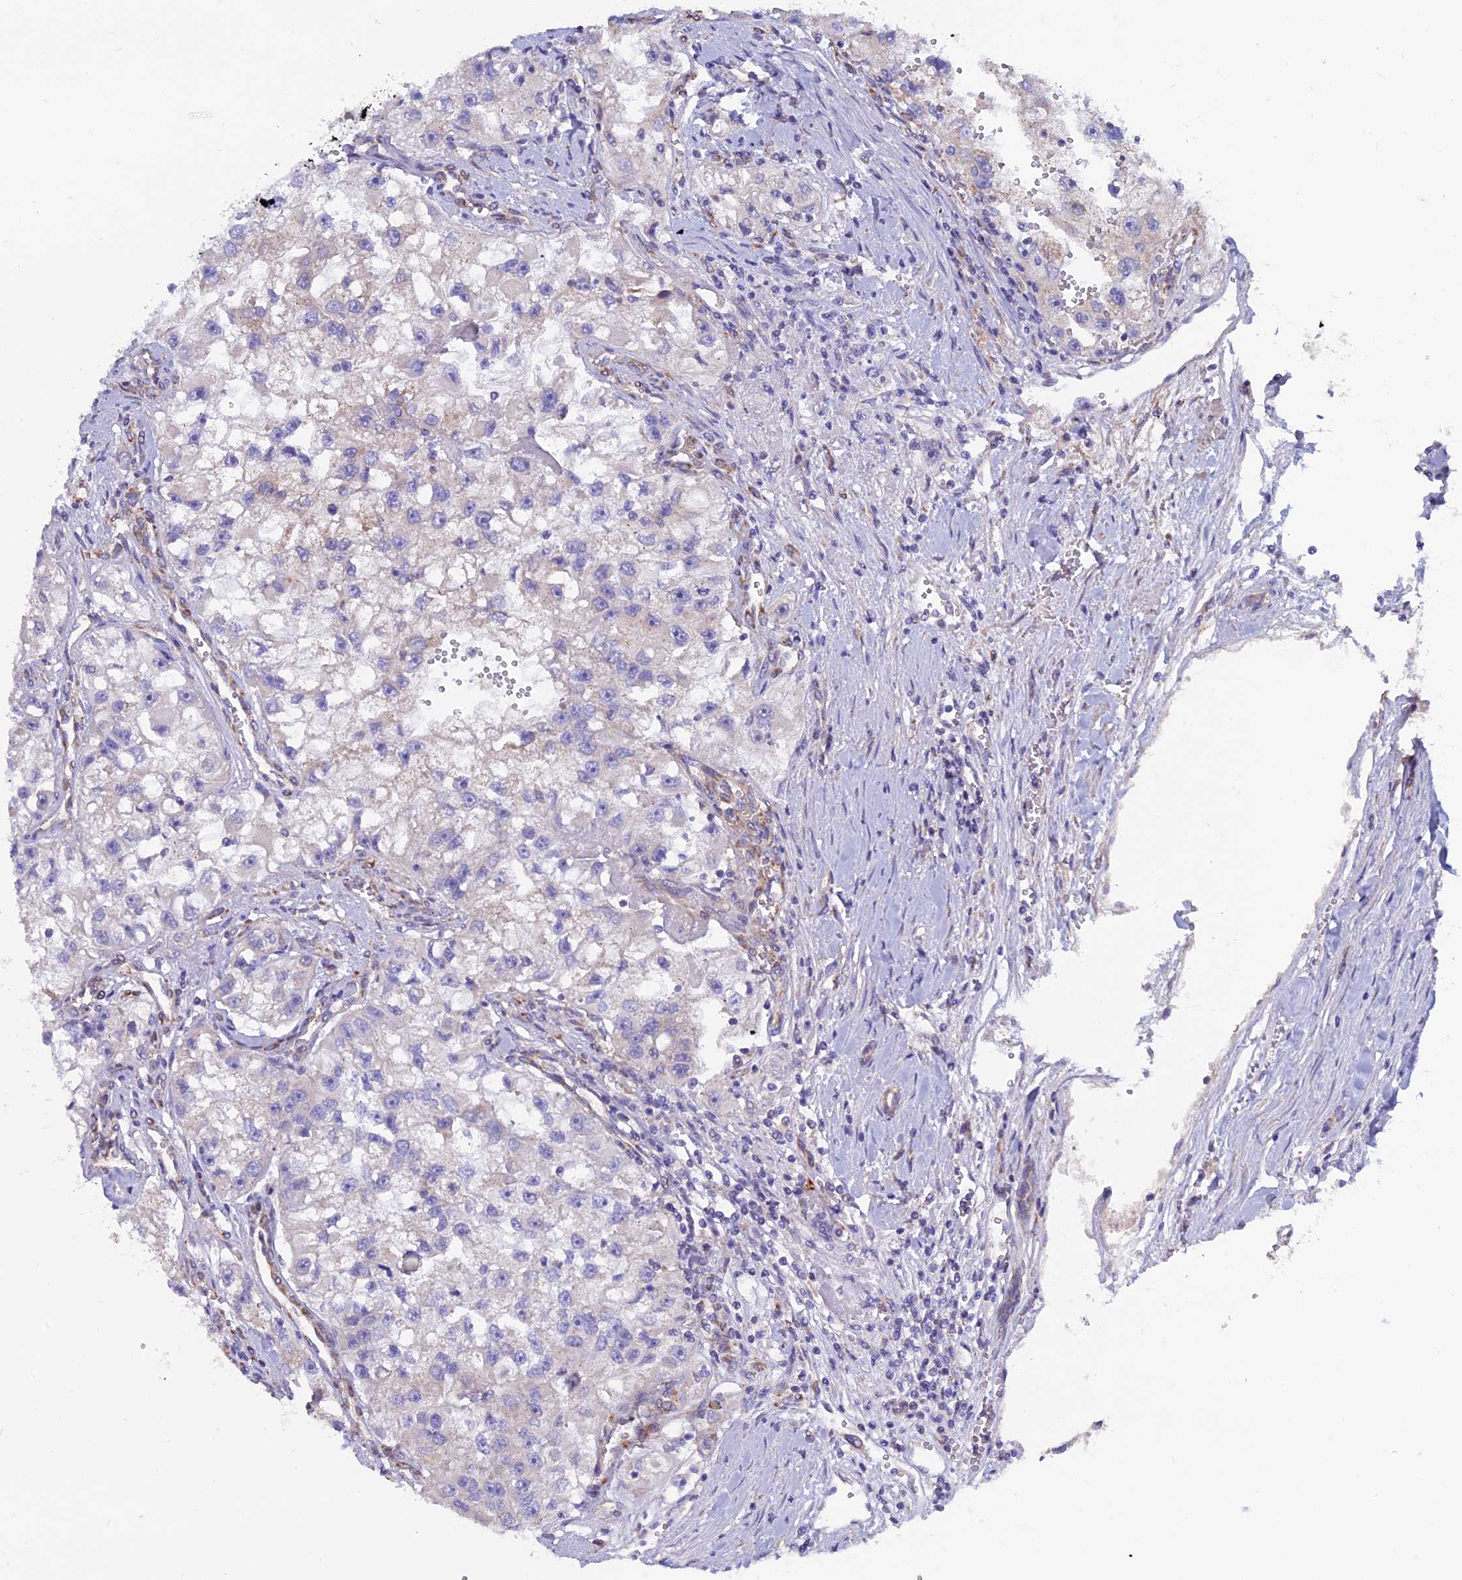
{"staining": {"intensity": "negative", "quantity": "none", "location": "none"}, "tissue": "renal cancer", "cell_type": "Tumor cells", "image_type": "cancer", "snomed": [{"axis": "morphology", "description": "Adenocarcinoma, NOS"}, {"axis": "topography", "description": "Kidney"}], "caption": "The immunohistochemistry photomicrograph has no significant staining in tumor cells of renal cancer (adenocarcinoma) tissue. The staining was performed using DAB (3,3'-diaminobenzidine) to visualize the protein expression in brown, while the nuclei were stained in blue with hematoxylin (Magnification: 20x).", "gene": "ETFDH", "patient": {"sex": "male", "age": 63}}